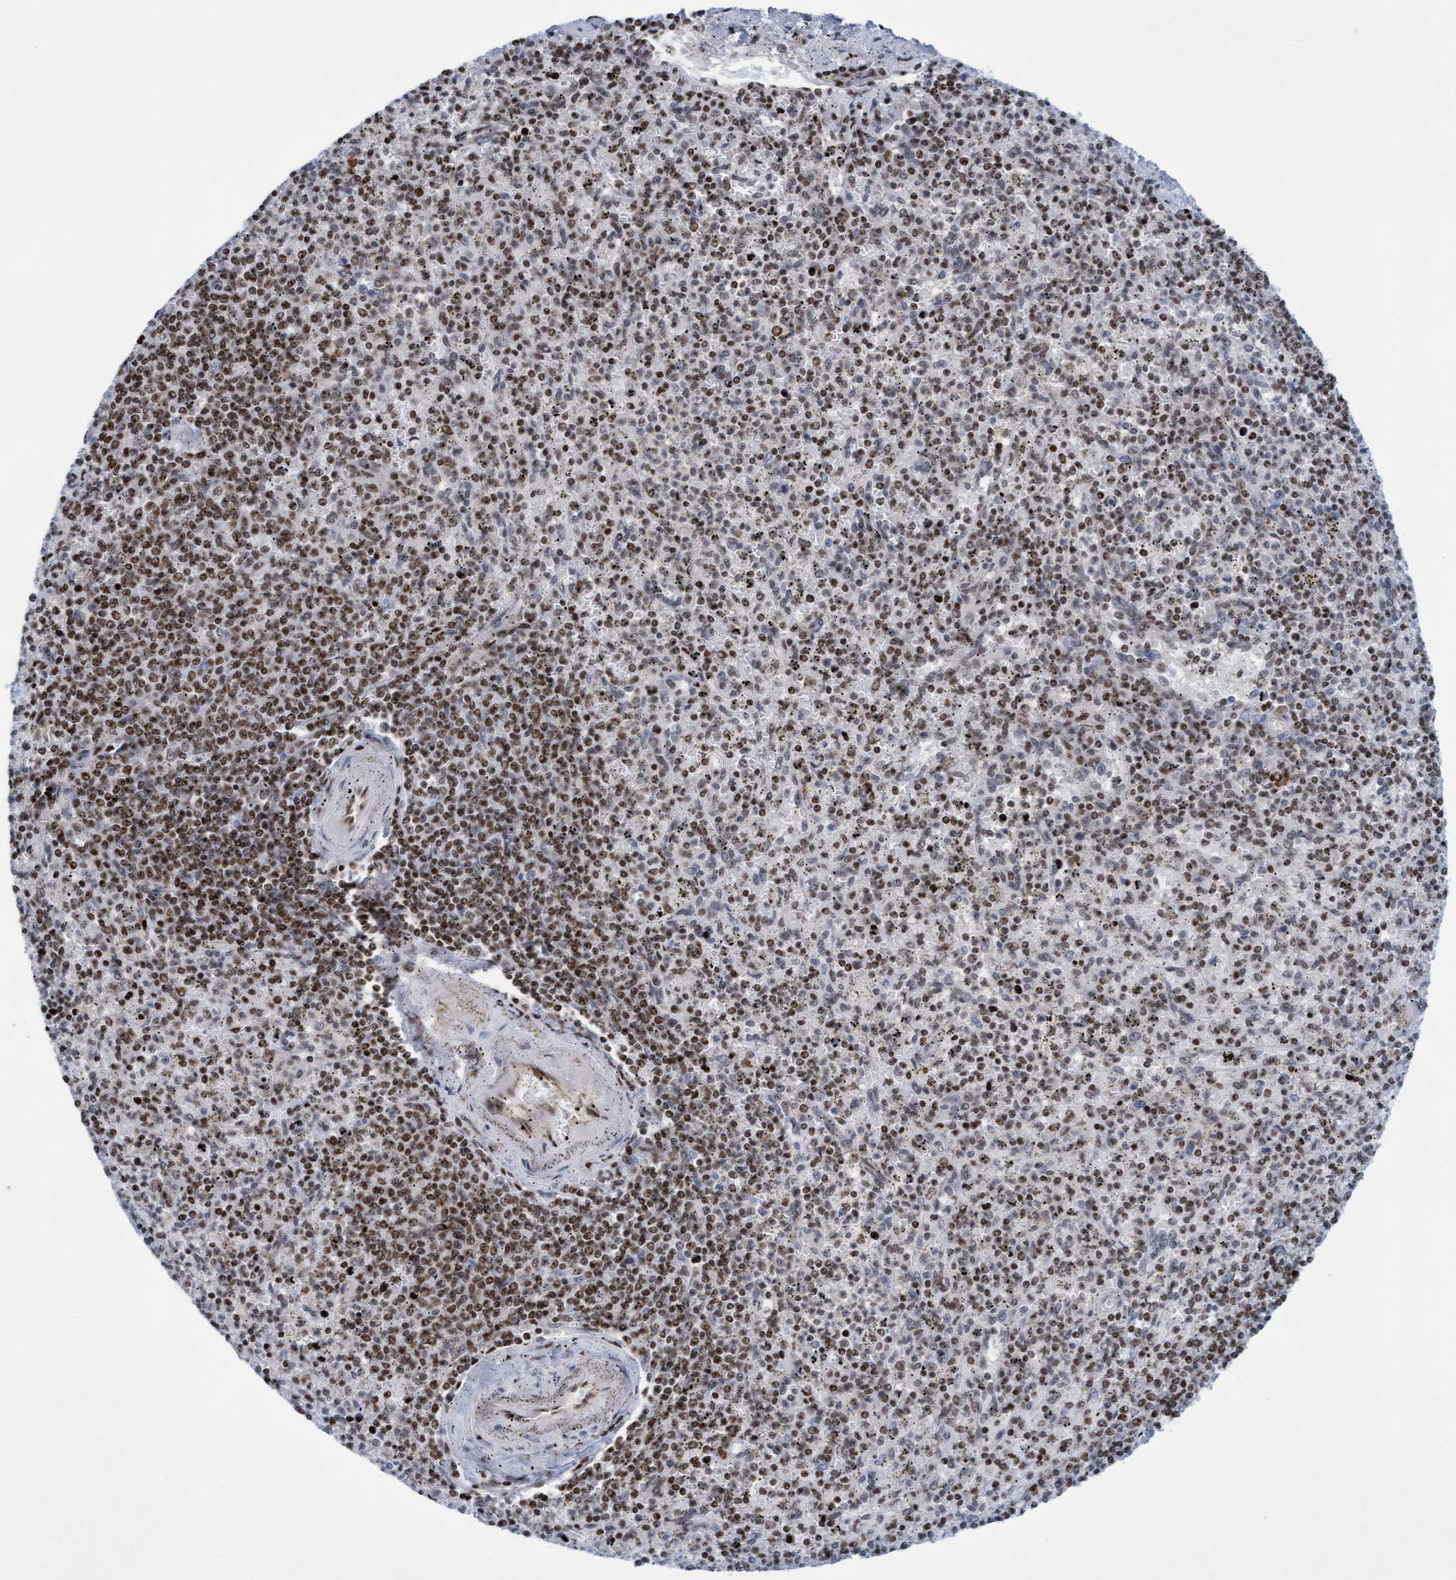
{"staining": {"intensity": "weak", "quantity": "25%-75%", "location": "nuclear"}, "tissue": "spleen", "cell_type": "Cells in red pulp", "image_type": "normal", "snomed": [{"axis": "morphology", "description": "Normal tissue, NOS"}, {"axis": "topography", "description": "Spleen"}], "caption": "Immunohistochemistry (IHC) histopathology image of normal human spleen stained for a protein (brown), which reveals low levels of weak nuclear positivity in about 25%-75% of cells in red pulp.", "gene": "GLRX2", "patient": {"sex": "male", "age": 72}}